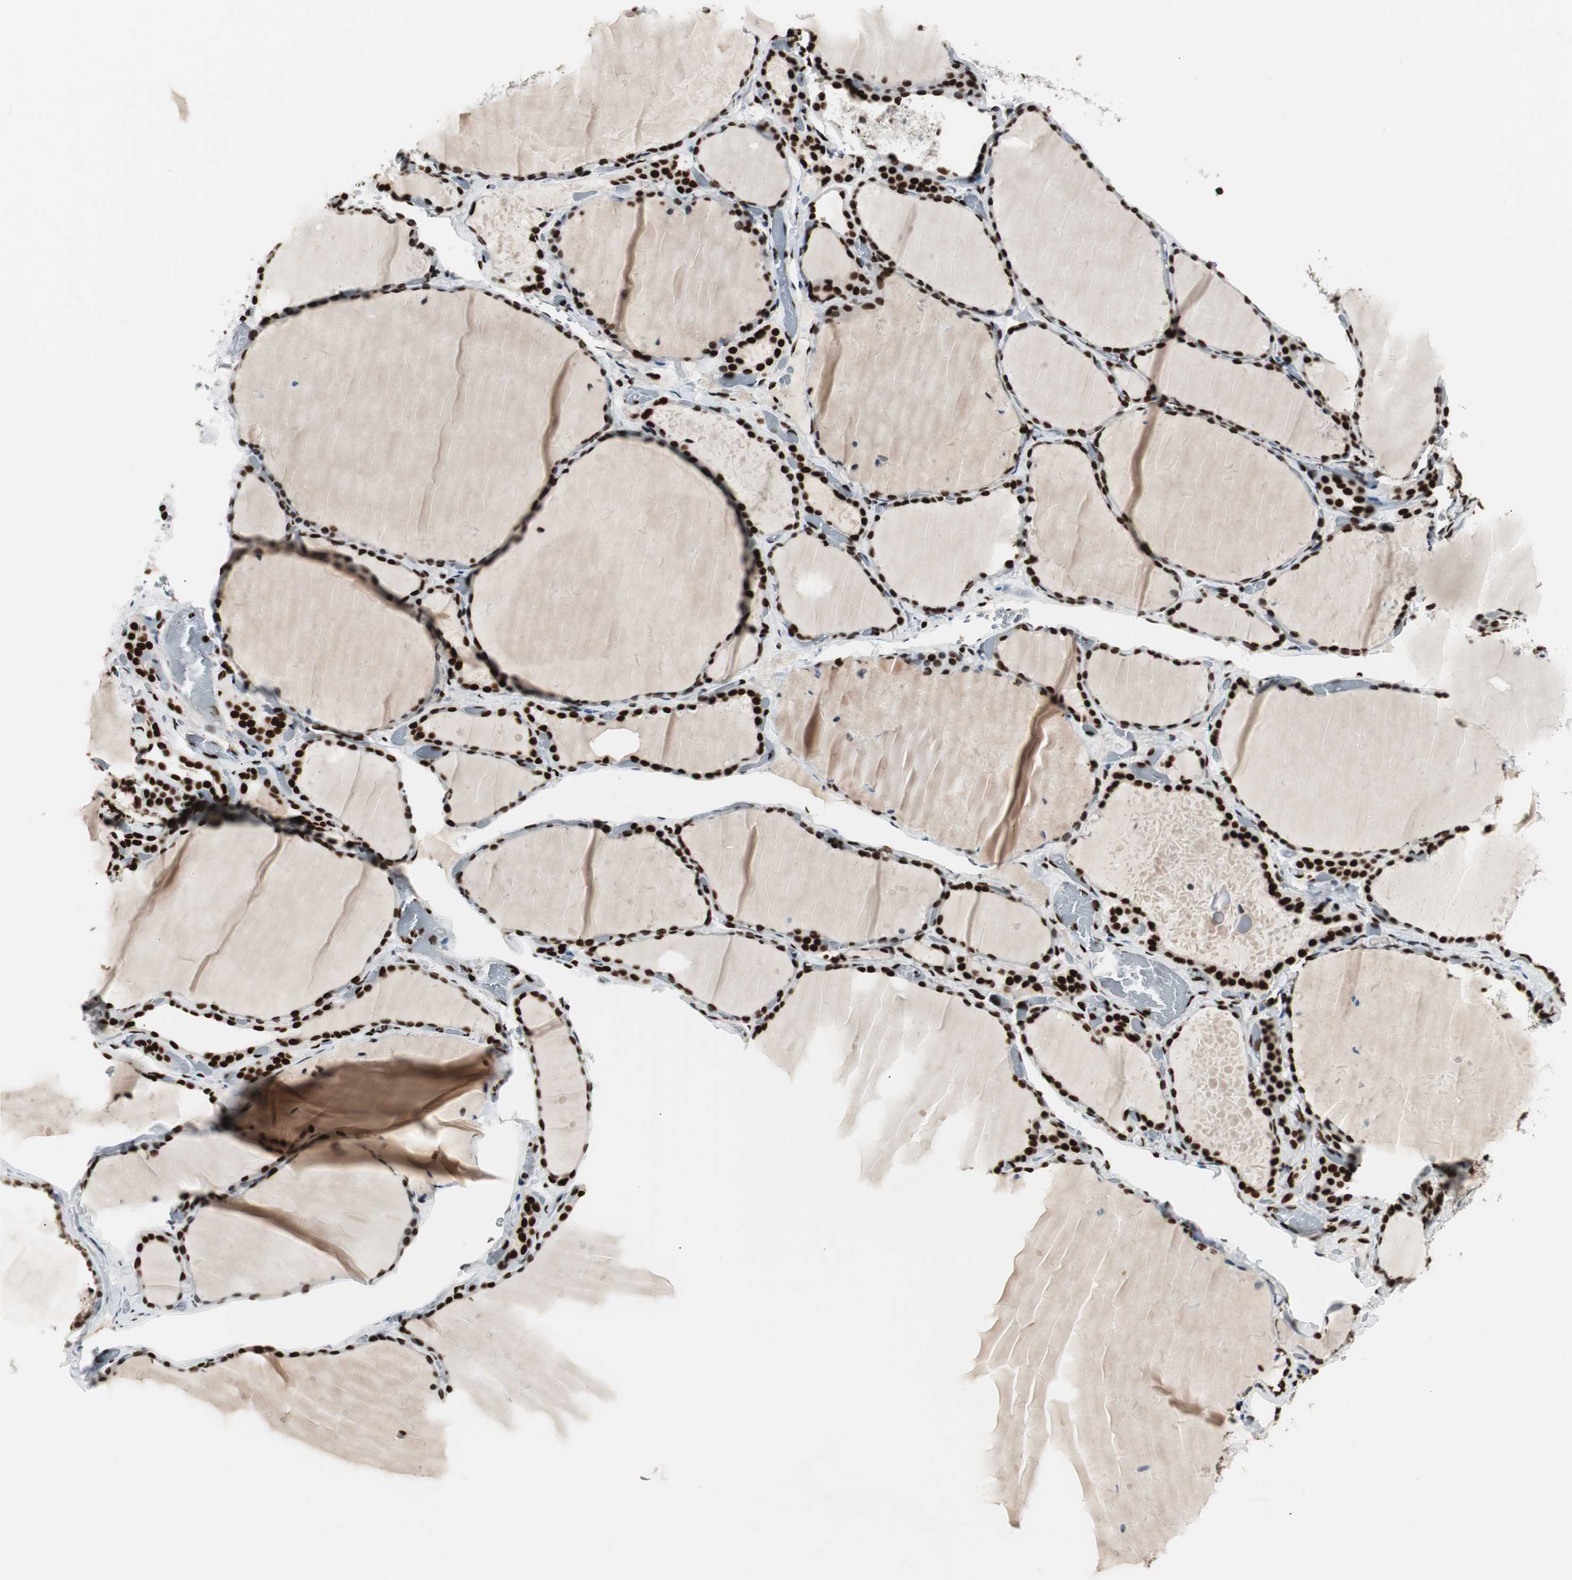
{"staining": {"intensity": "strong", "quantity": ">75%", "location": "nuclear"}, "tissue": "thyroid gland", "cell_type": "Glandular cells", "image_type": "normal", "snomed": [{"axis": "morphology", "description": "Normal tissue, NOS"}, {"axis": "topography", "description": "Thyroid gland"}], "caption": "Protein staining by immunohistochemistry (IHC) demonstrates strong nuclear expression in approximately >75% of glandular cells in benign thyroid gland.", "gene": "MTA2", "patient": {"sex": "female", "age": 22}}